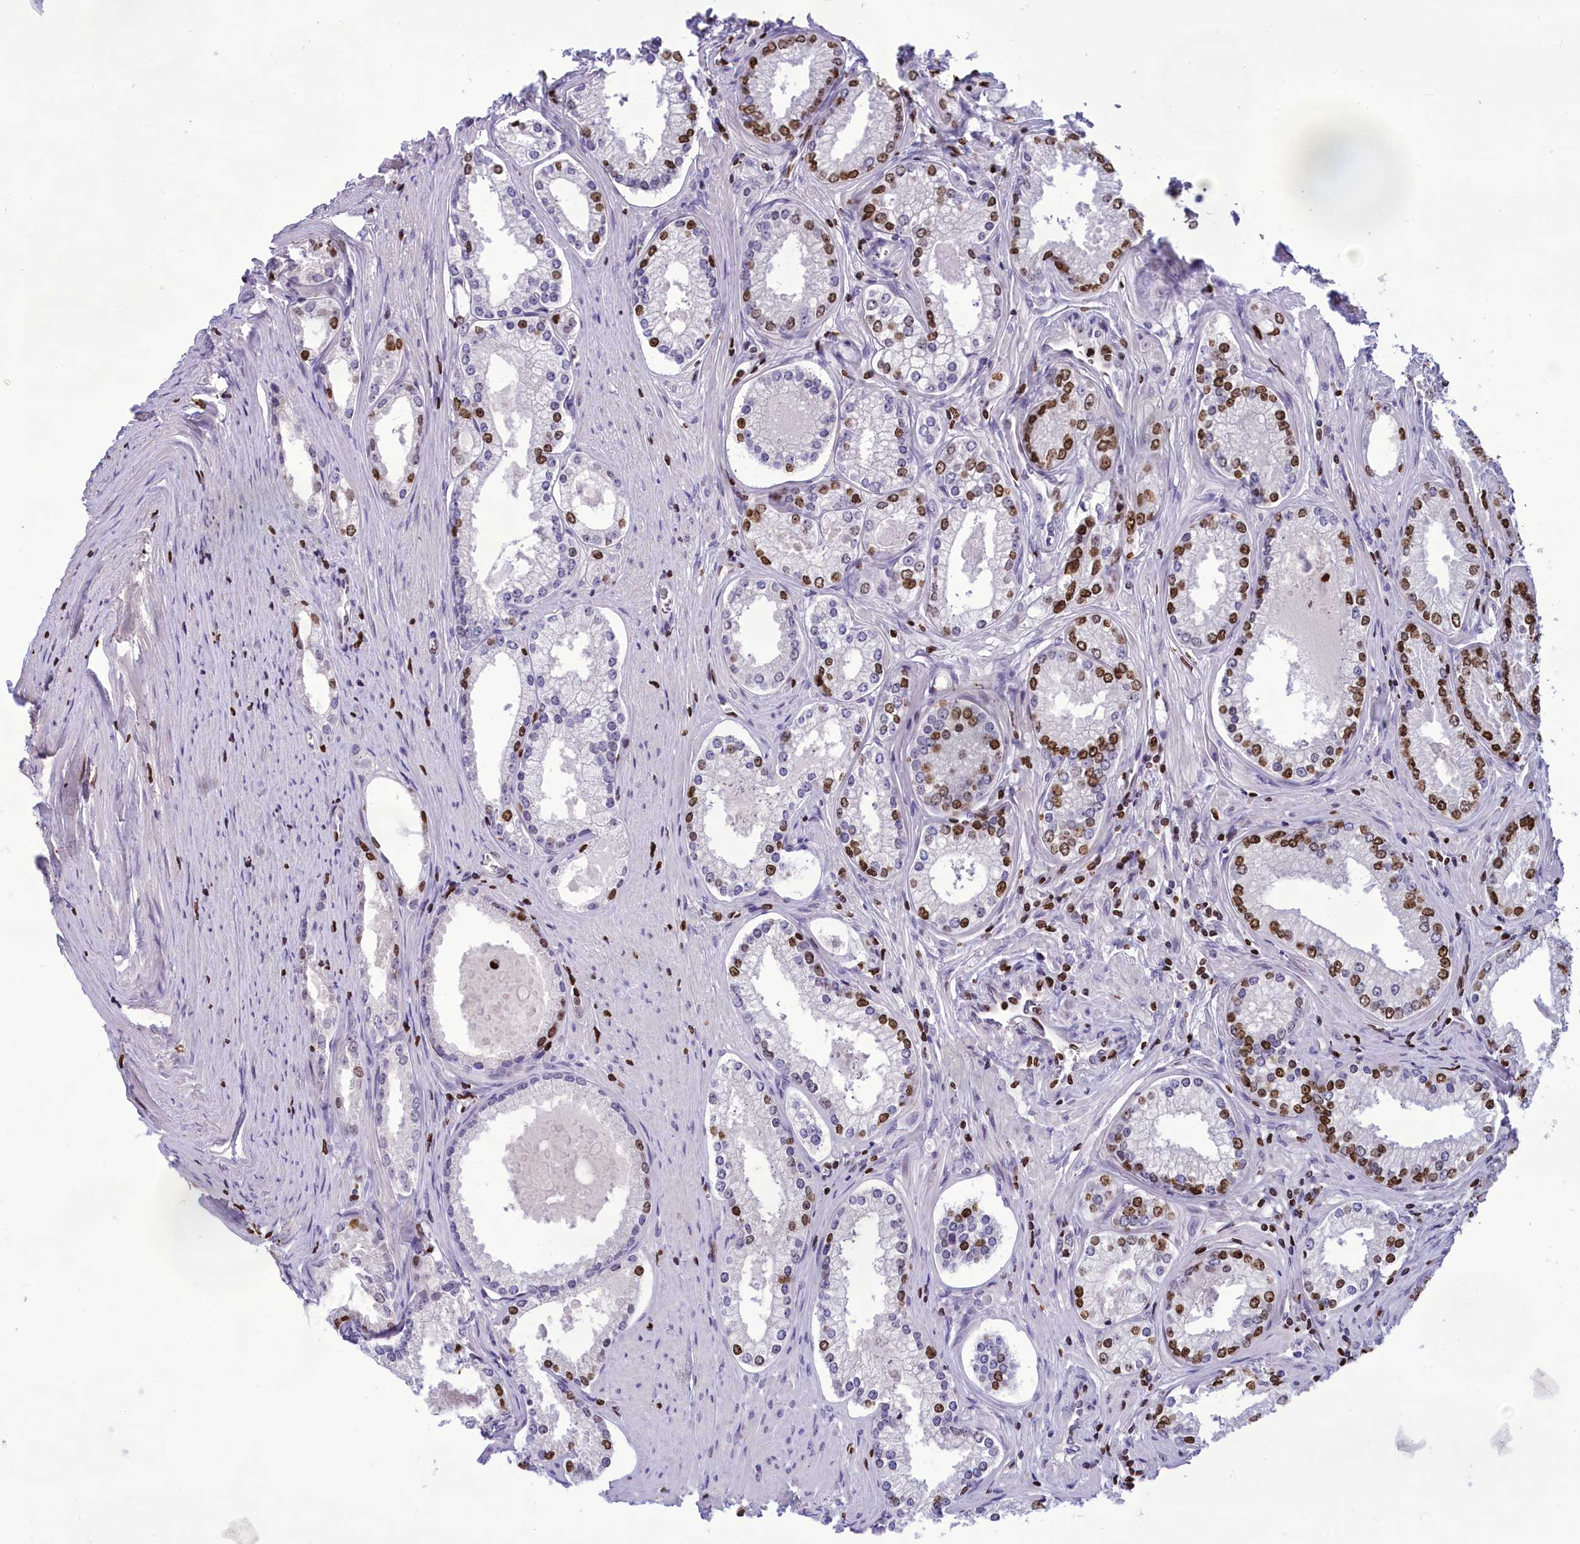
{"staining": {"intensity": "moderate", "quantity": "<25%", "location": "nuclear"}, "tissue": "prostate cancer", "cell_type": "Tumor cells", "image_type": "cancer", "snomed": [{"axis": "morphology", "description": "Adenocarcinoma, High grade"}, {"axis": "topography", "description": "Prostate"}], "caption": "Protein expression analysis of prostate cancer exhibits moderate nuclear staining in about <25% of tumor cells.", "gene": "AKAP17A", "patient": {"sex": "male", "age": 68}}